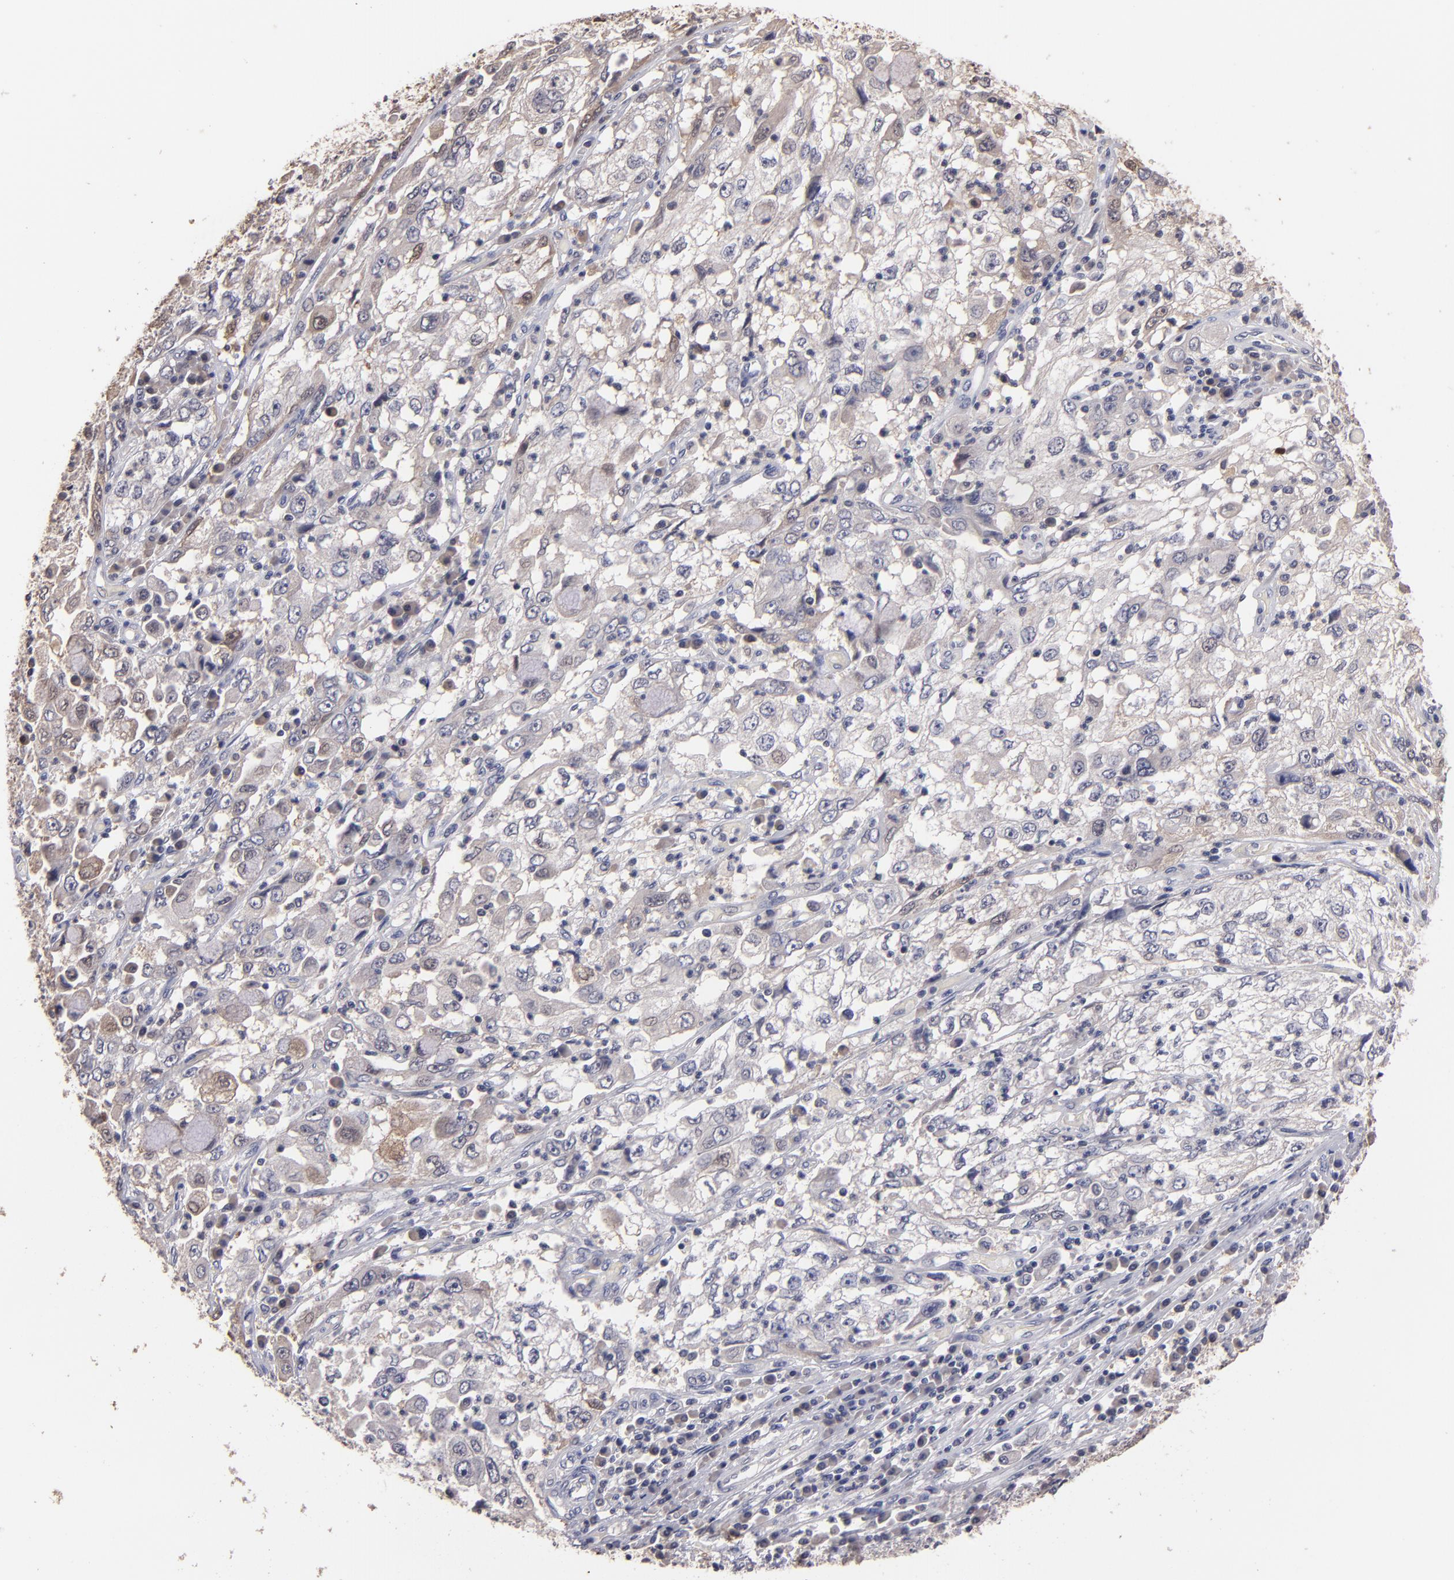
{"staining": {"intensity": "weak", "quantity": "<25%", "location": "cytoplasmic/membranous,nuclear"}, "tissue": "cervical cancer", "cell_type": "Tumor cells", "image_type": "cancer", "snomed": [{"axis": "morphology", "description": "Squamous cell carcinoma, NOS"}, {"axis": "topography", "description": "Cervix"}], "caption": "Tumor cells are negative for brown protein staining in squamous cell carcinoma (cervical). The staining was performed using DAB (3,3'-diaminobenzidine) to visualize the protein expression in brown, while the nuclei were stained in blue with hematoxylin (Magnification: 20x).", "gene": "S100A1", "patient": {"sex": "female", "age": 36}}